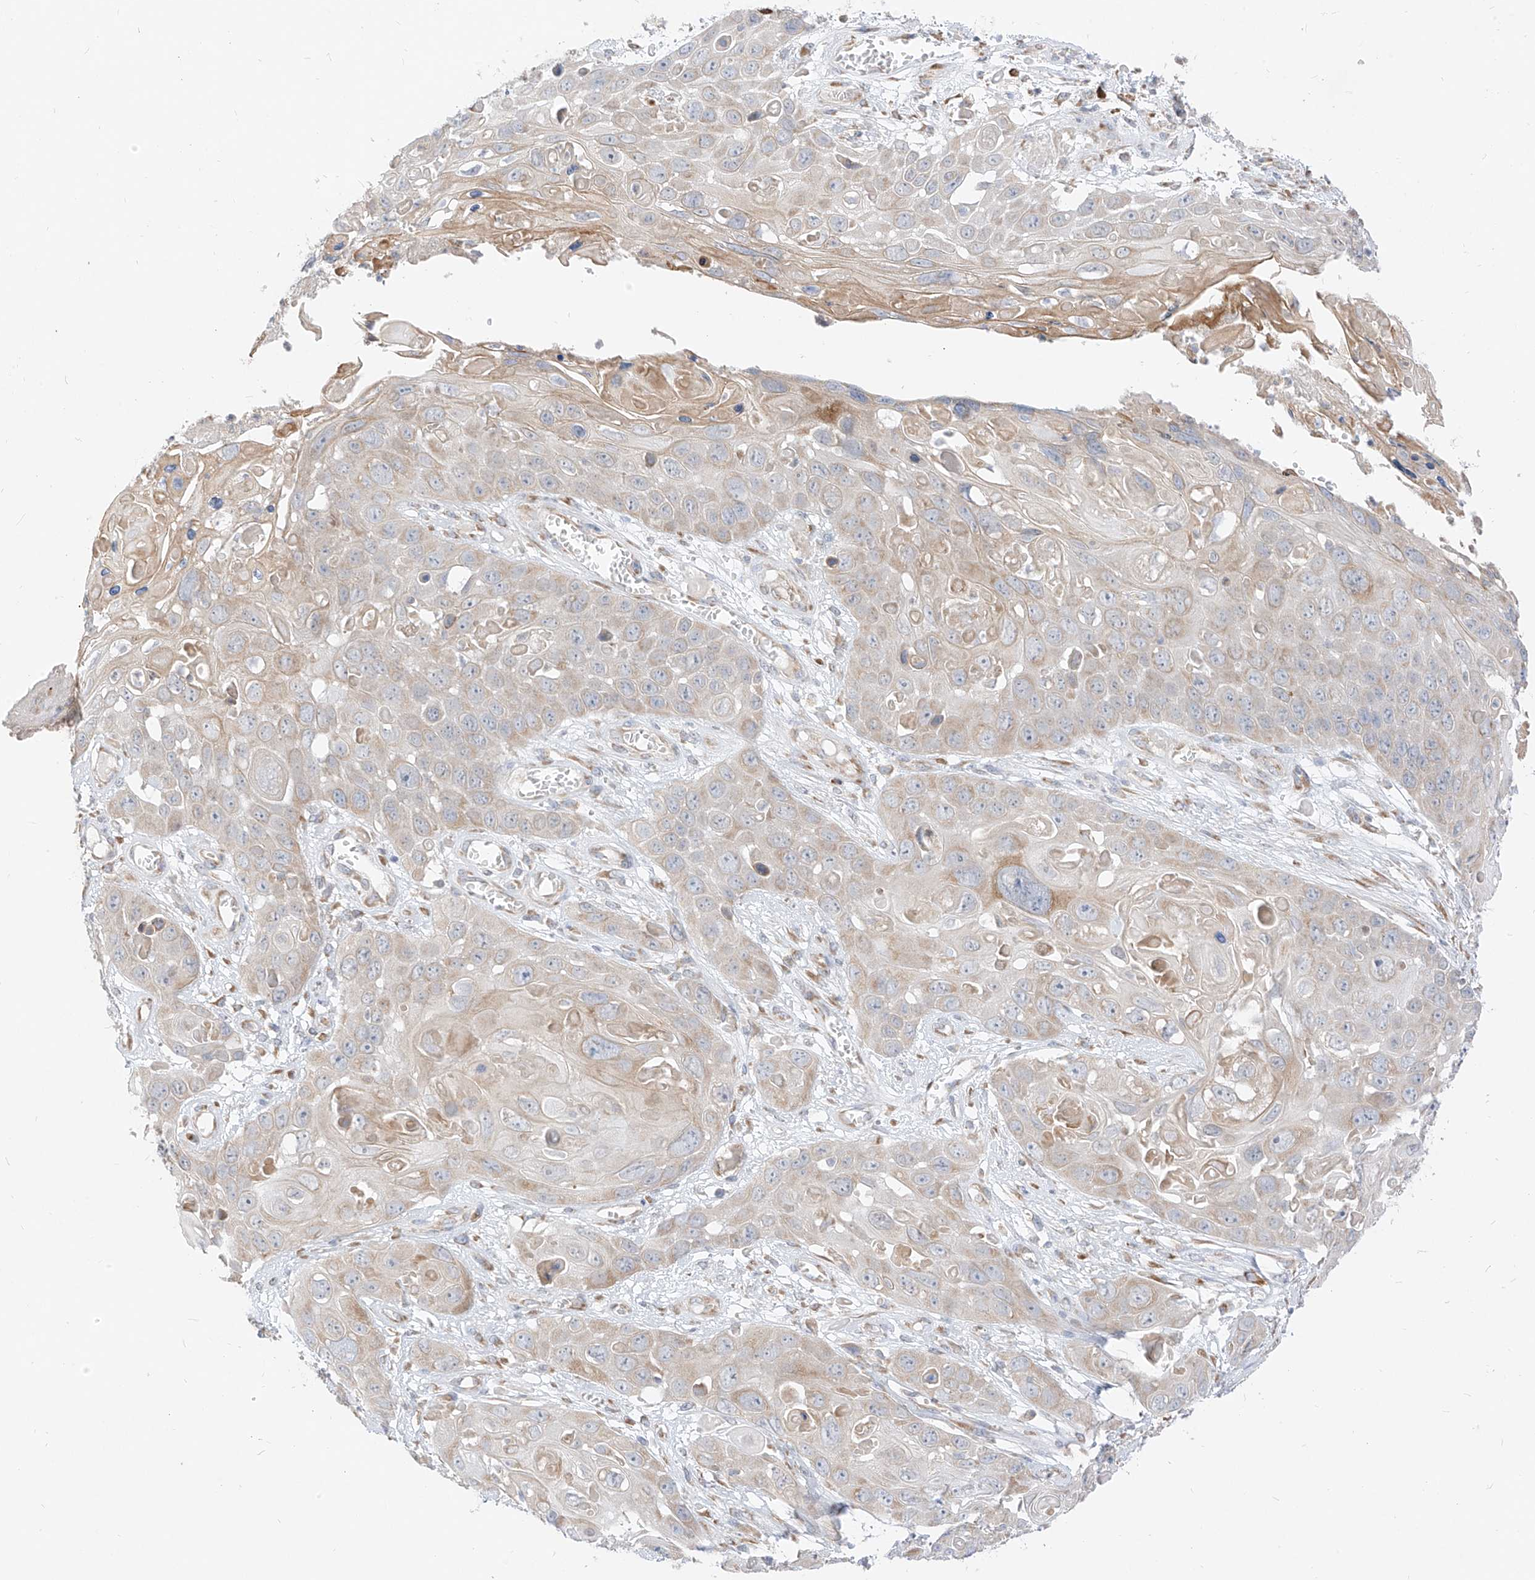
{"staining": {"intensity": "weak", "quantity": ">75%", "location": "cytoplasmic/membranous"}, "tissue": "skin cancer", "cell_type": "Tumor cells", "image_type": "cancer", "snomed": [{"axis": "morphology", "description": "Squamous cell carcinoma, NOS"}, {"axis": "topography", "description": "Skin"}], "caption": "Protein expression analysis of human squamous cell carcinoma (skin) reveals weak cytoplasmic/membranous staining in about >75% of tumor cells. (IHC, brightfield microscopy, high magnification).", "gene": "STT3A", "patient": {"sex": "male", "age": 55}}